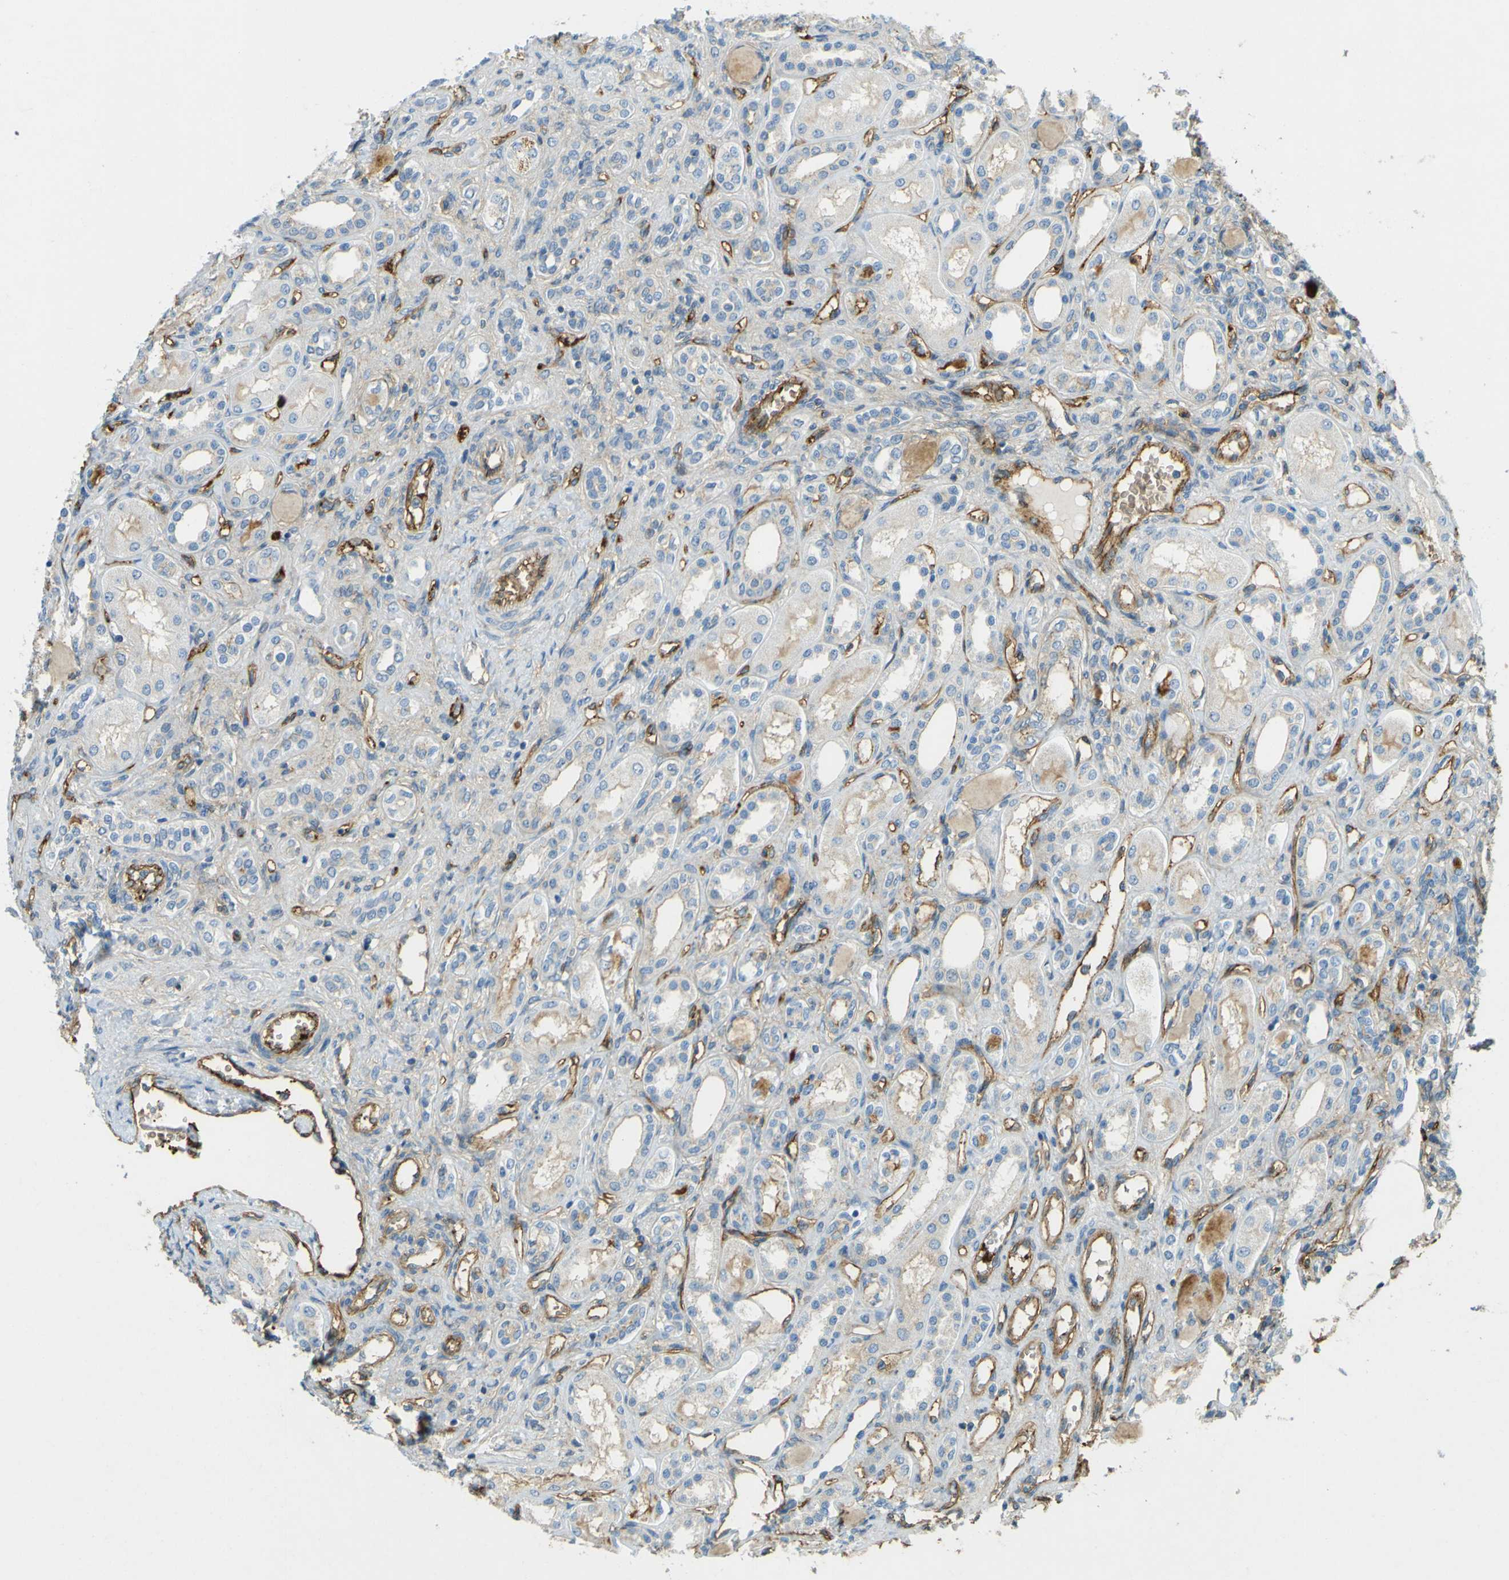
{"staining": {"intensity": "negative", "quantity": "none", "location": "none"}, "tissue": "kidney", "cell_type": "Cells in glomeruli", "image_type": "normal", "snomed": [{"axis": "morphology", "description": "Normal tissue, NOS"}, {"axis": "topography", "description": "Kidney"}], "caption": "IHC of unremarkable human kidney reveals no positivity in cells in glomeruli.", "gene": "PLXDC1", "patient": {"sex": "male", "age": 7}}